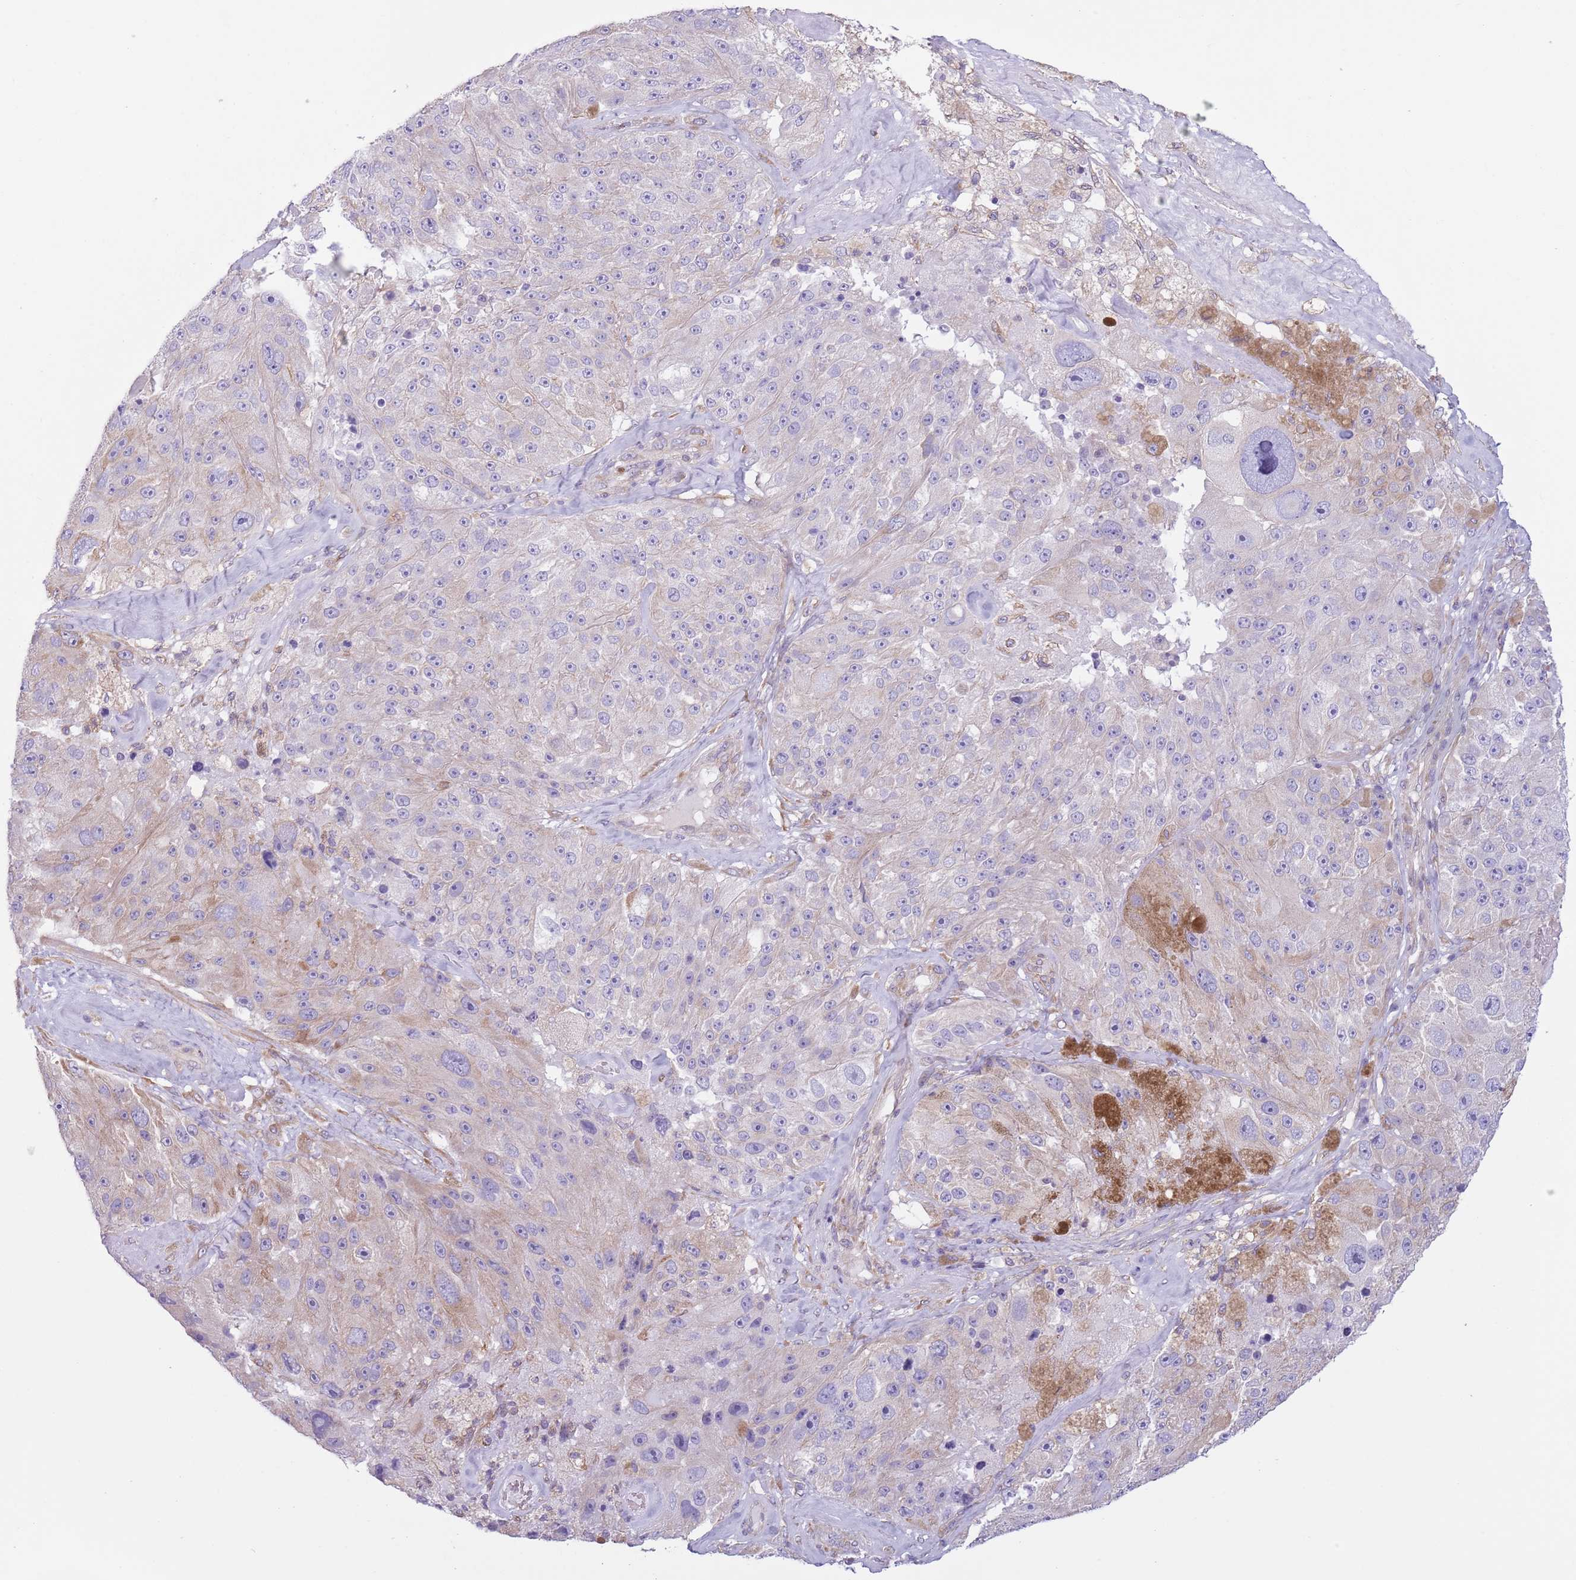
{"staining": {"intensity": "weak", "quantity": "<25%", "location": "cytoplasmic/membranous"}, "tissue": "melanoma", "cell_type": "Tumor cells", "image_type": "cancer", "snomed": [{"axis": "morphology", "description": "Malignant melanoma, Metastatic site"}, {"axis": "topography", "description": "Lymph node"}], "caption": "Melanoma stained for a protein using immunohistochemistry displays no staining tumor cells.", "gene": "RBP3", "patient": {"sex": "male", "age": 62}}